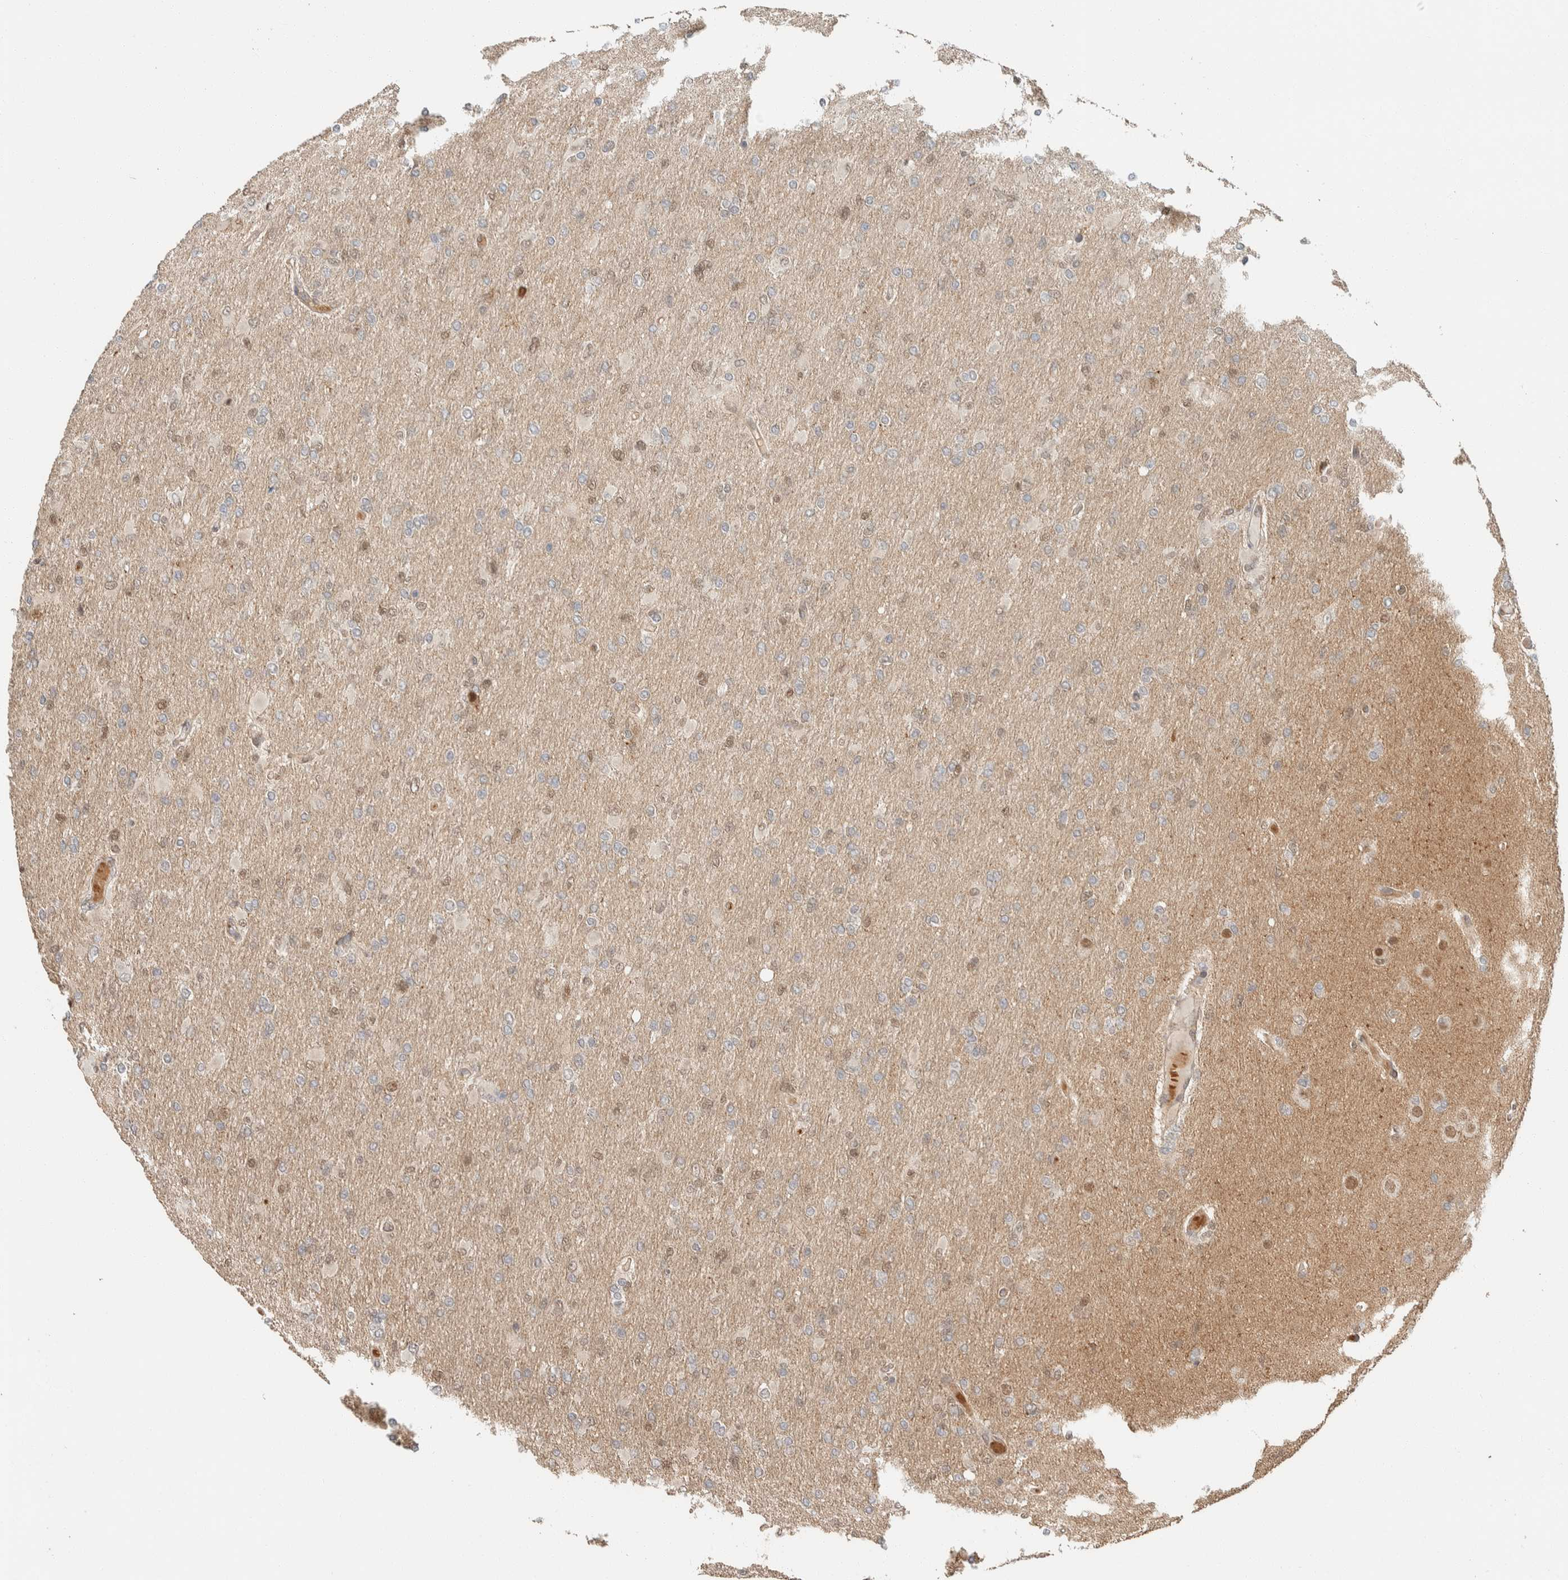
{"staining": {"intensity": "weak", "quantity": "25%-75%", "location": "nuclear"}, "tissue": "glioma", "cell_type": "Tumor cells", "image_type": "cancer", "snomed": [{"axis": "morphology", "description": "Glioma, malignant, High grade"}, {"axis": "topography", "description": "Cerebral cortex"}], "caption": "There is low levels of weak nuclear expression in tumor cells of malignant high-grade glioma, as demonstrated by immunohistochemical staining (brown color).", "gene": "ZBTB2", "patient": {"sex": "female", "age": 36}}